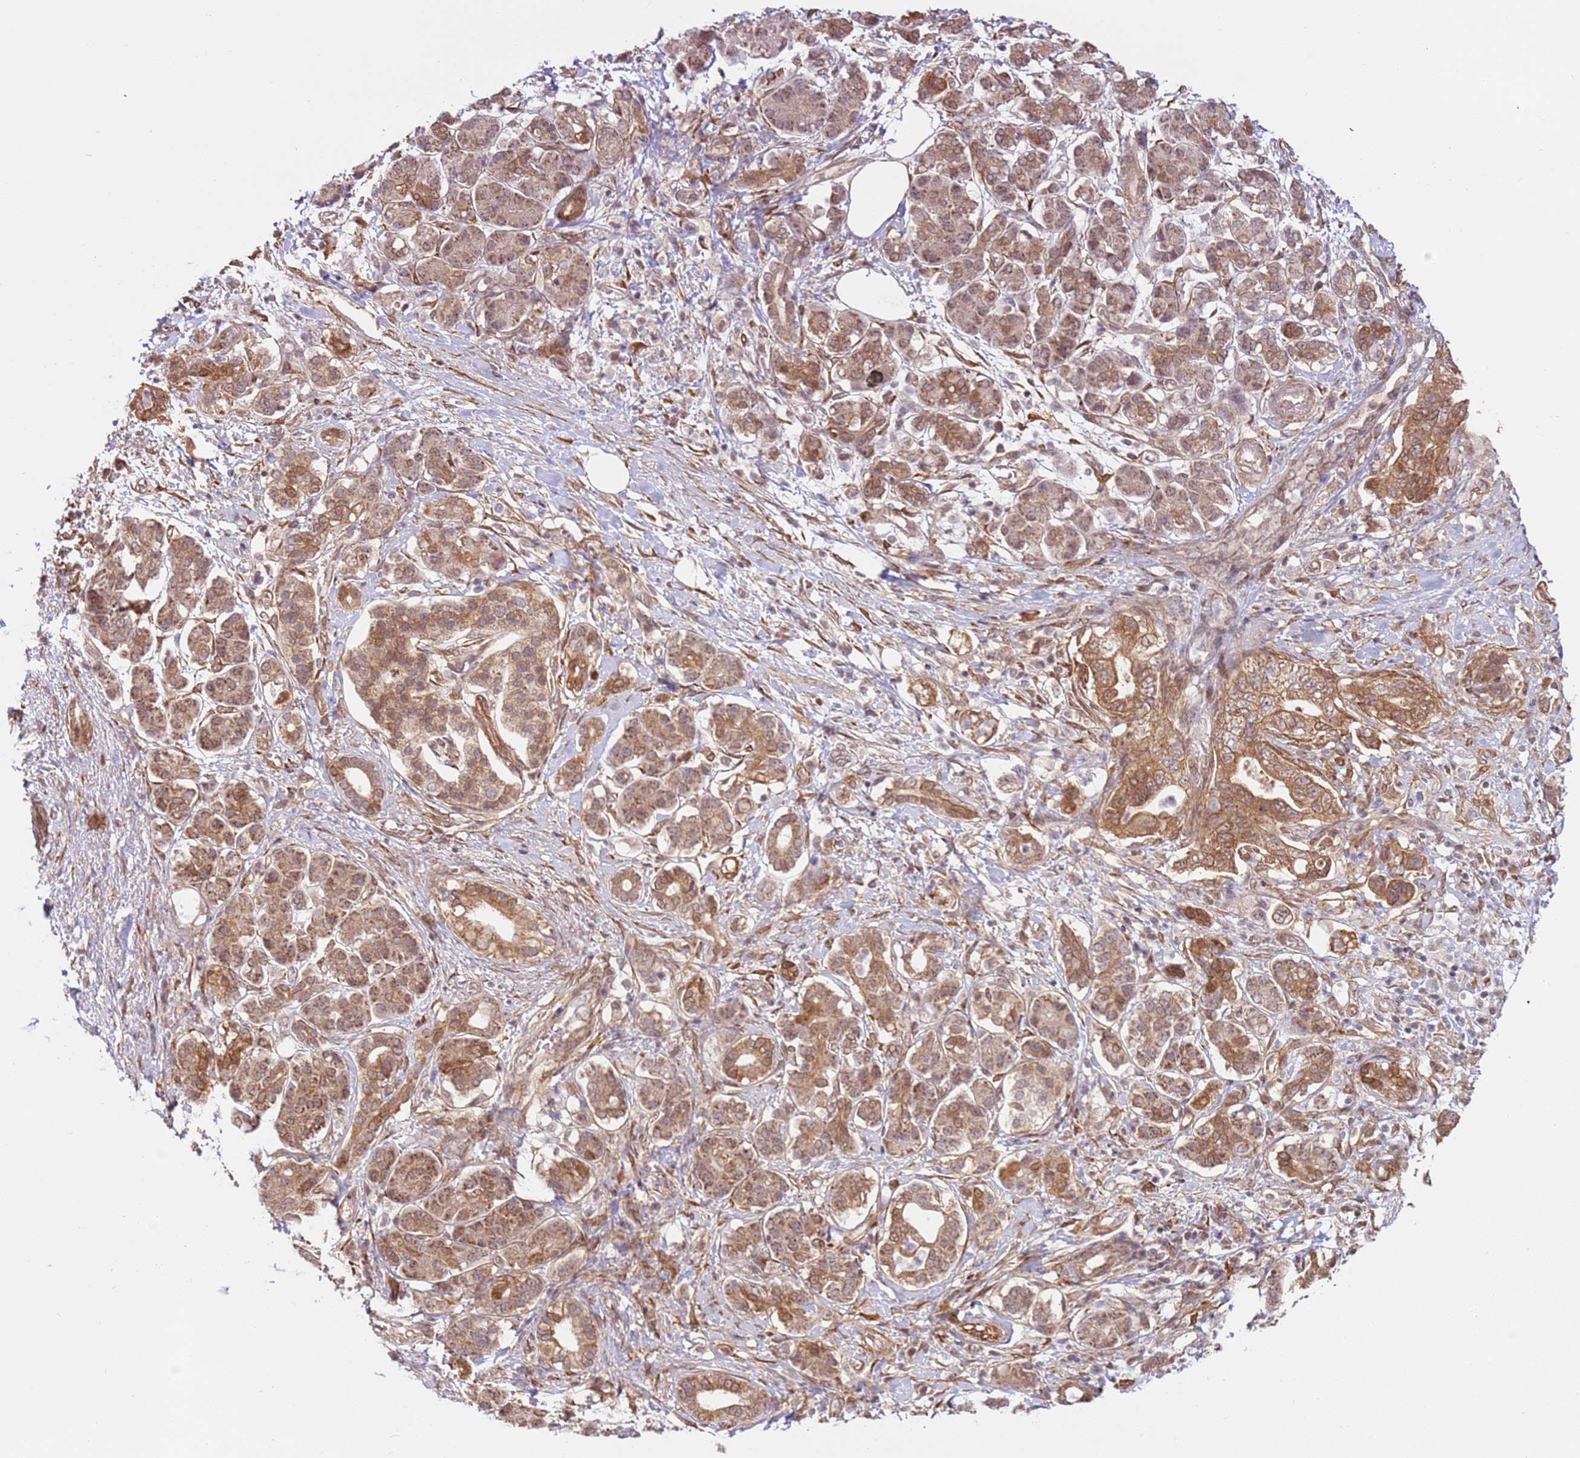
{"staining": {"intensity": "moderate", "quantity": ">75%", "location": "cytoplasmic/membranous"}, "tissue": "pancreatic cancer", "cell_type": "Tumor cells", "image_type": "cancer", "snomed": [{"axis": "morphology", "description": "Adenocarcinoma, NOS"}, {"axis": "topography", "description": "Pancreas"}], "caption": "This photomicrograph displays immunohistochemistry staining of adenocarcinoma (pancreatic), with medium moderate cytoplasmic/membranous positivity in about >75% of tumor cells.", "gene": "DCAF4", "patient": {"sex": "female", "age": 73}}